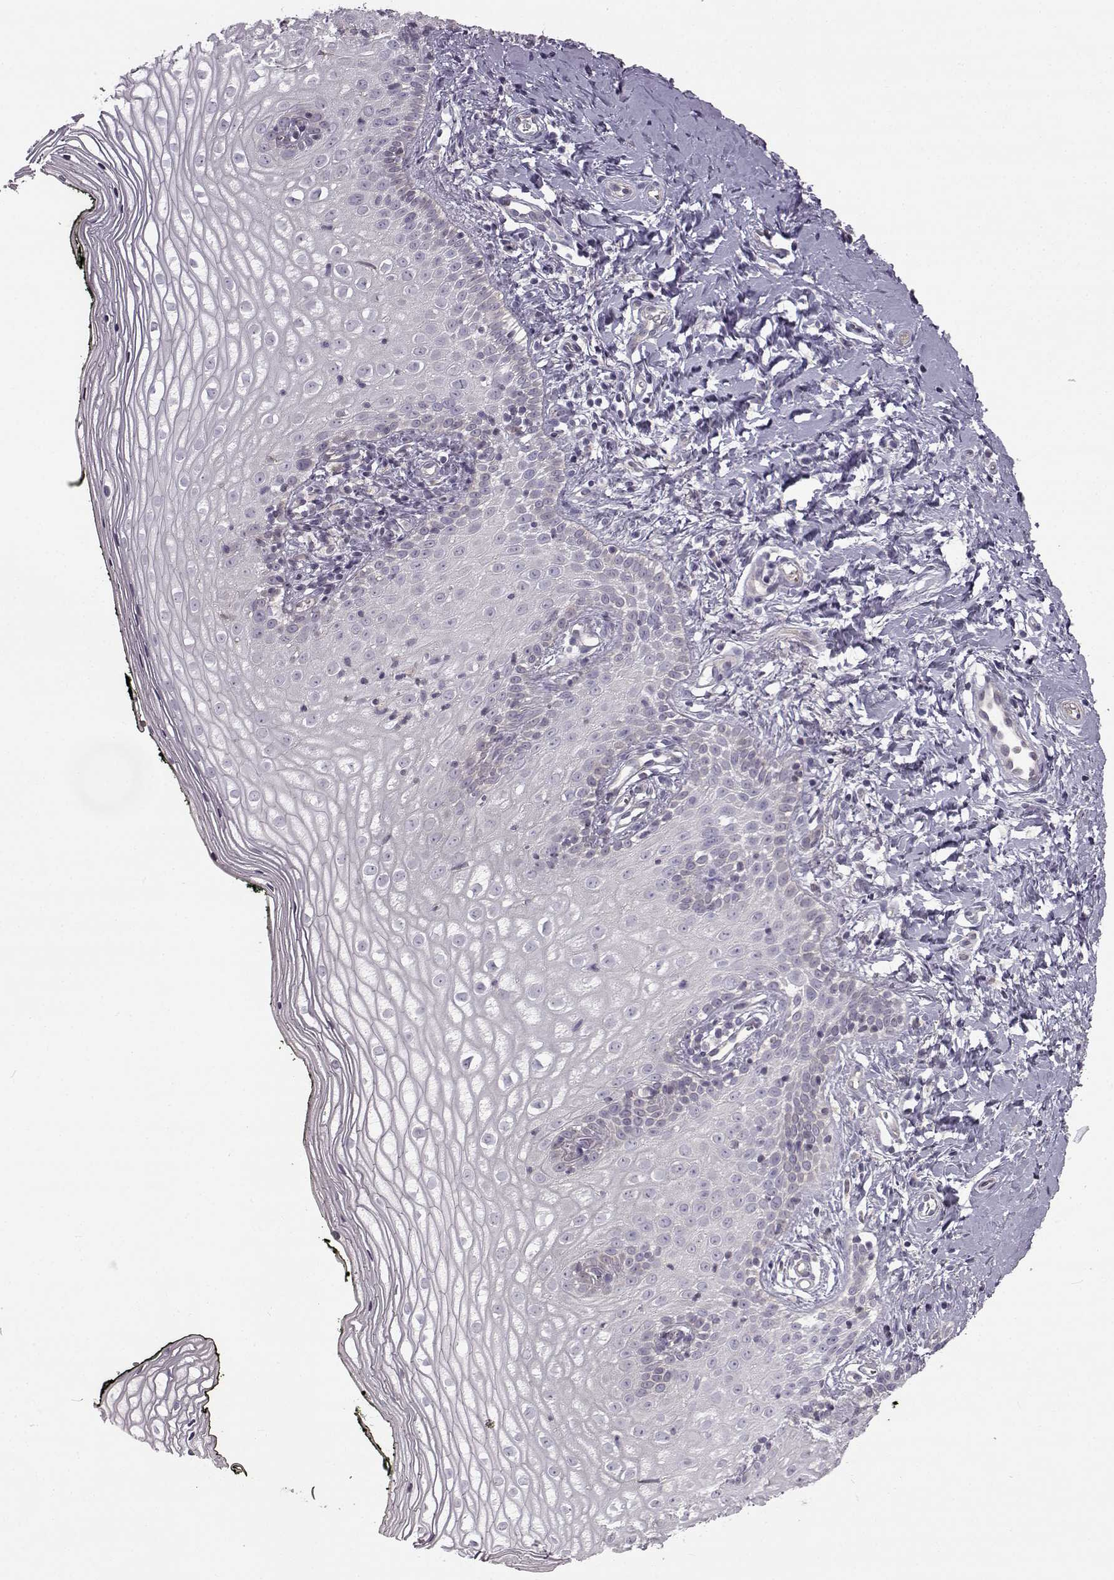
{"staining": {"intensity": "negative", "quantity": "none", "location": "none"}, "tissue": "vagina", "cell_type": "Squamous epithelial cells", "image_type": "normal", "snomed": [{"axis": "morphology", "description": "Normal tissue, NOS"}, {"axis": "topography", "description": "Vagina"}], "caption": "Immunohistochemistry of benign vagina displays no positivity in squamous epithelial cells.", "gene": "B3GNT6", "patient": {"sex": "female", "age": 47}}